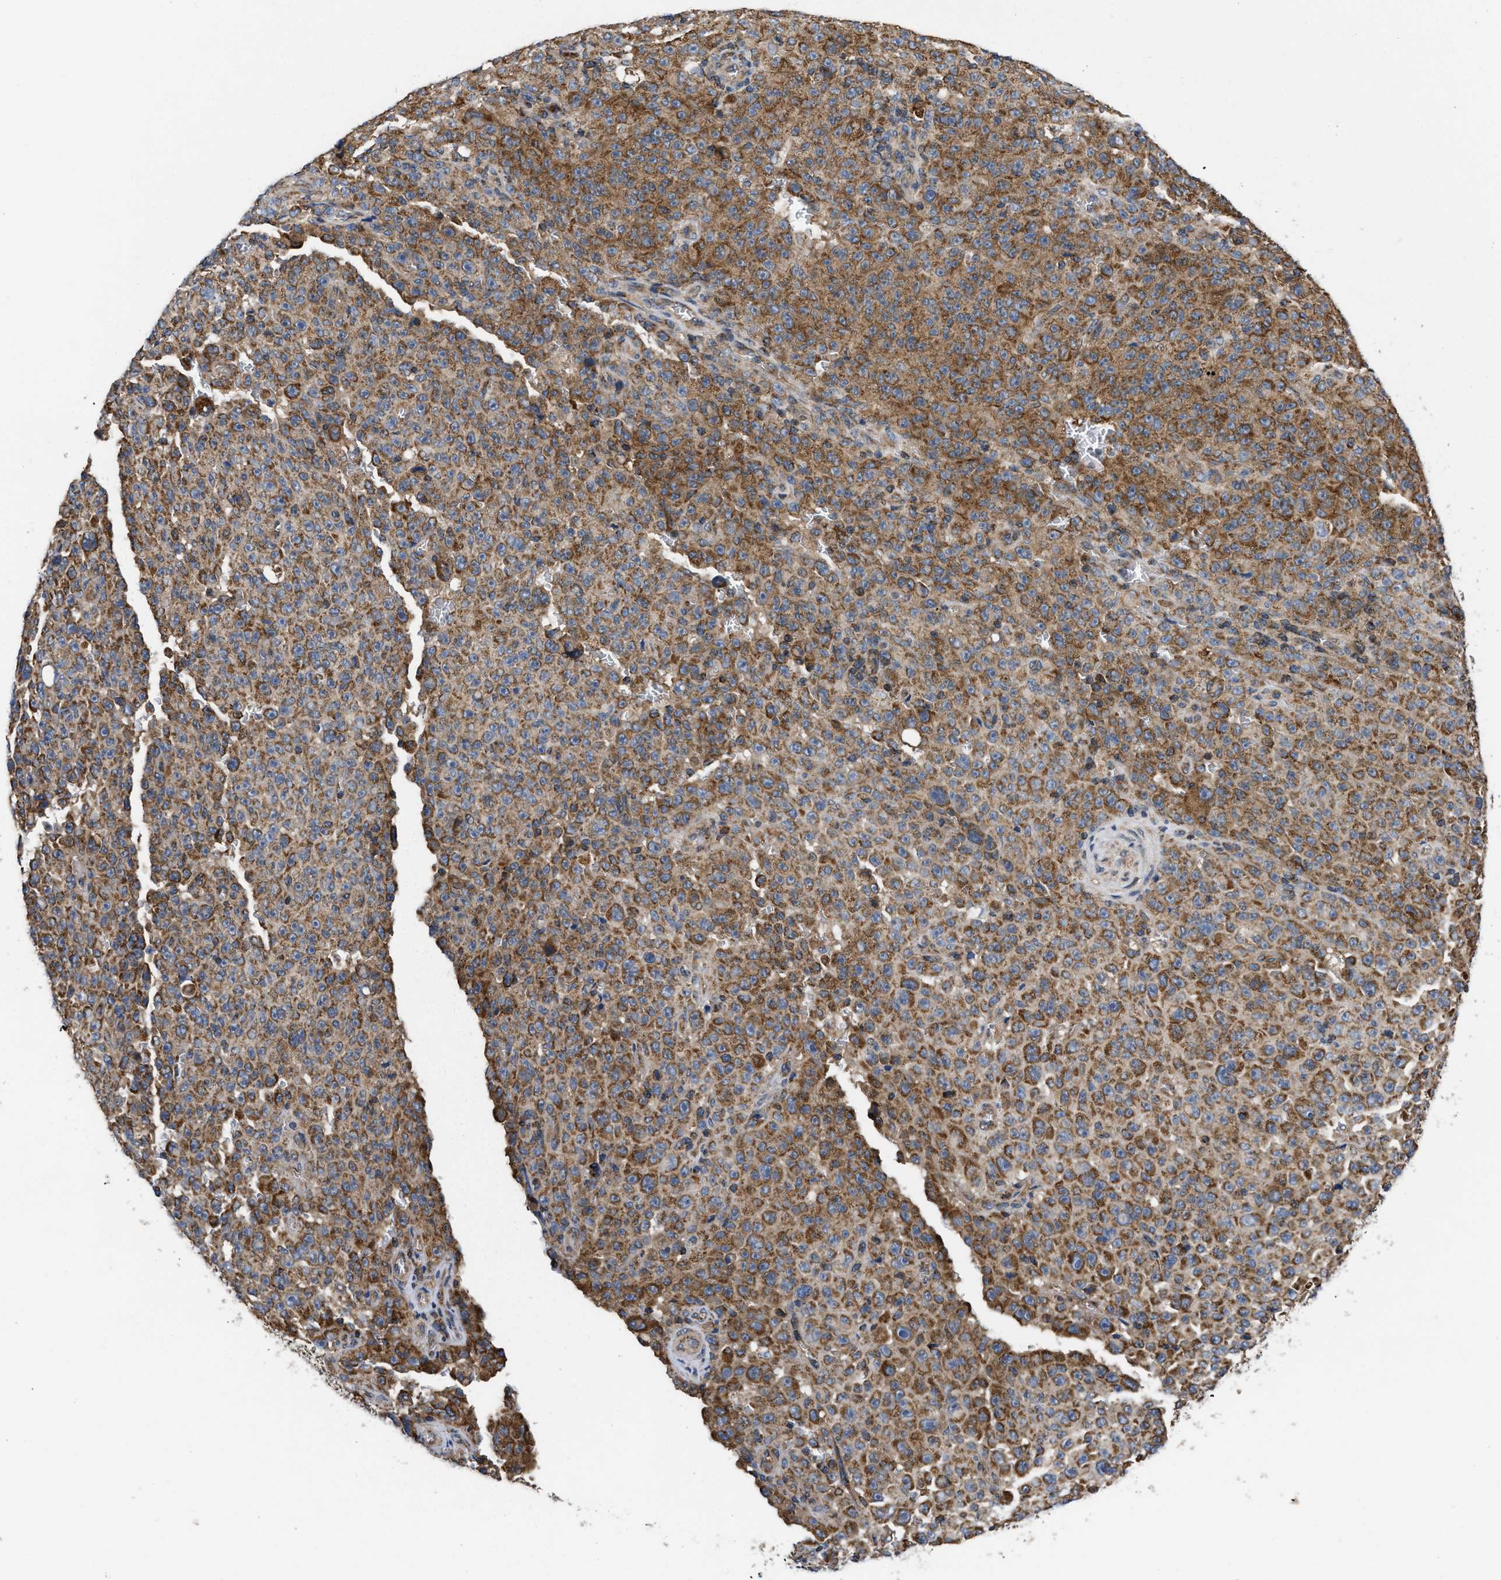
{"staining": {"intensity": "moderate", "quantity": ">75%", "location": "cytoplasmic/membranous"}, "tissue": "melanoma", "cell_type": "Tumor cells", "image_type": "cancer", "snomed": [{"axis": "morphology", "description": "Malignant melanoma, NOS"}, {"axis": "topography", "description": "Skin"}], "caption": "This histopathology image demonstrates immunohistochemistry staining of melanoma, with medium moderate cytoplasmic/membranous positivity in approximately >75% of tumor cells.", "gene": "OPTN", "patient": {"sex": "female", "age": 82}}